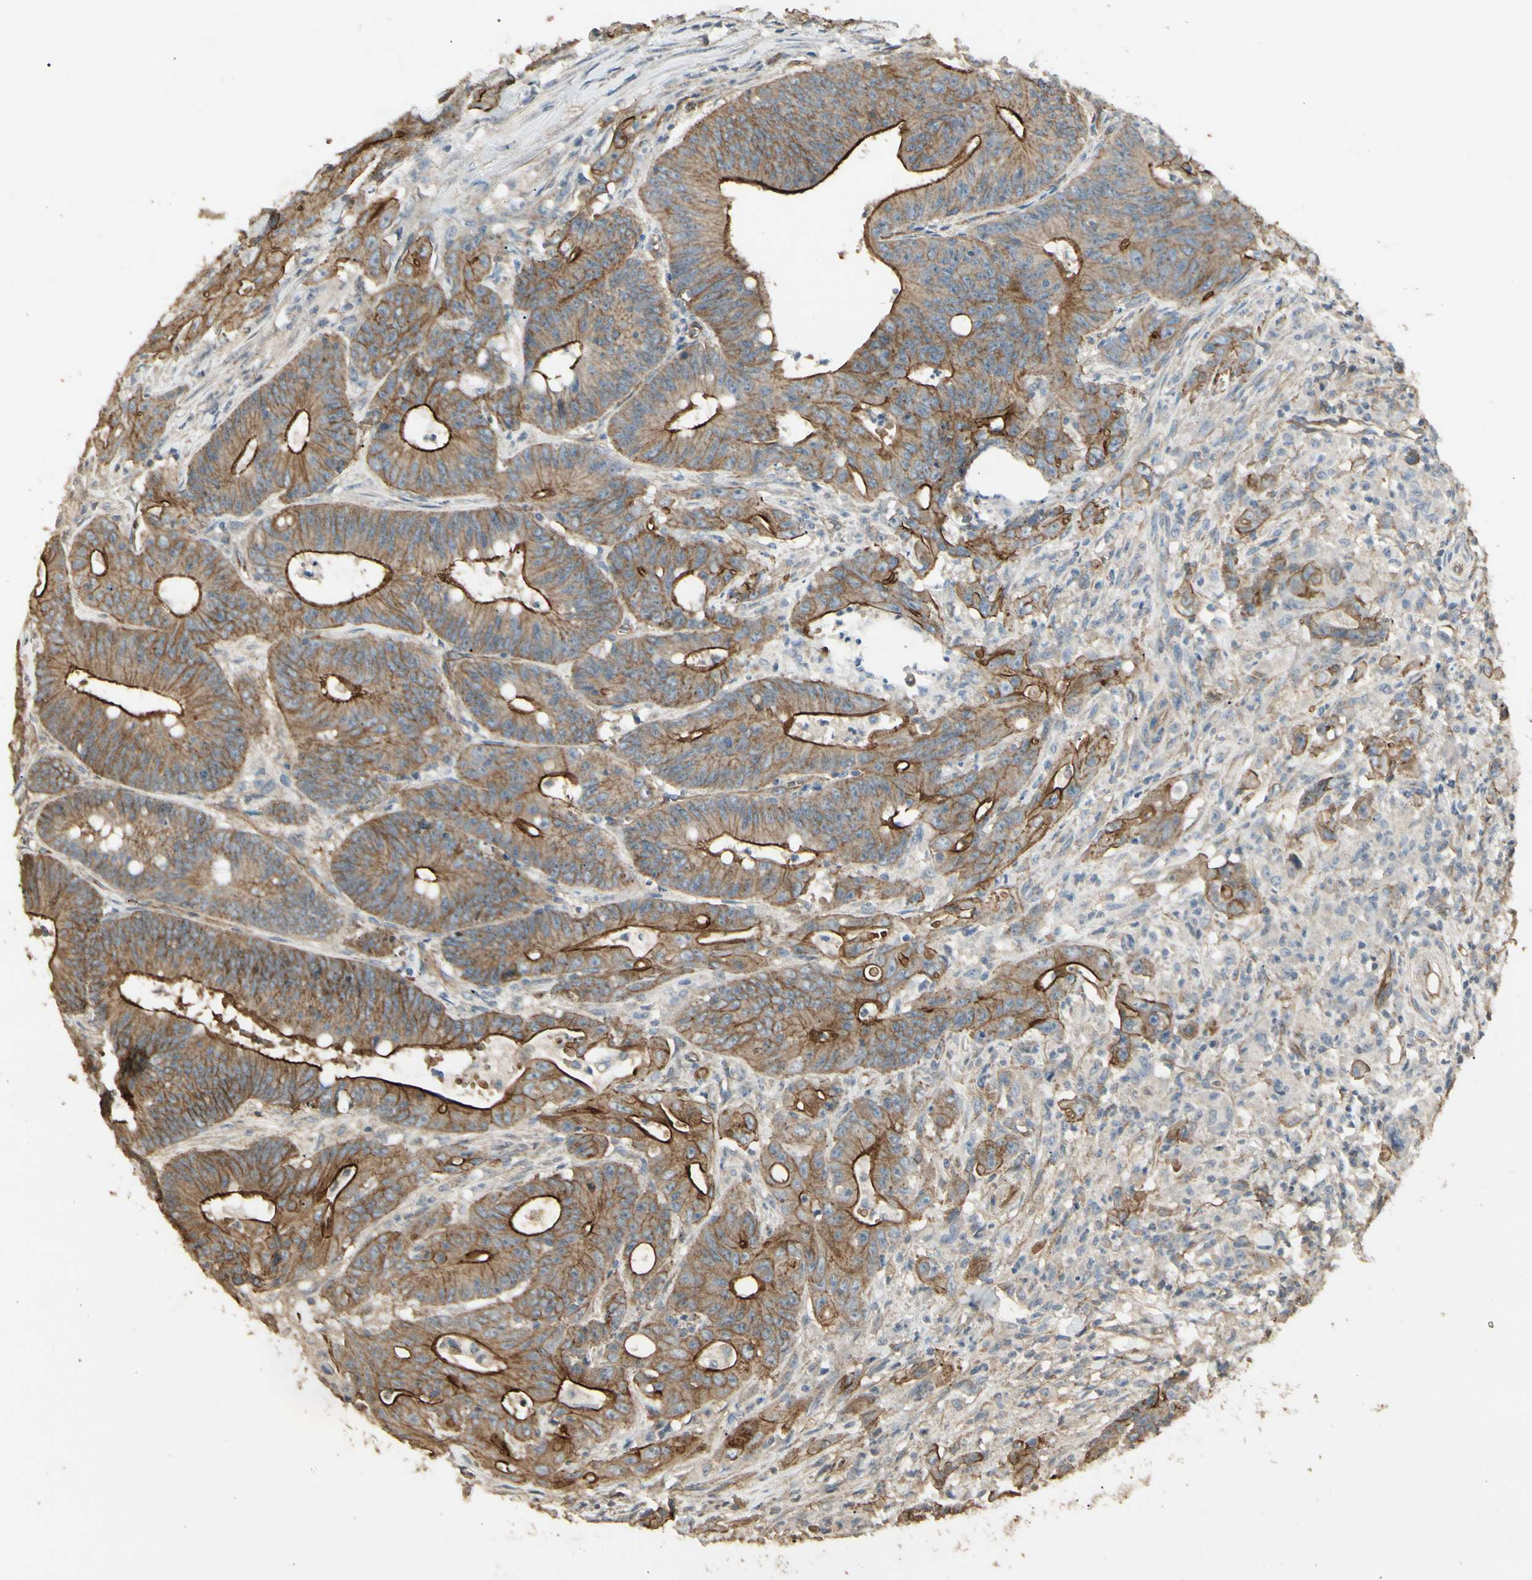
{"staining": {"intensity": "strong", "quantity": ">75%", "location": "cytoplasmic/membranous"}, "tissue": "colorectal cancer", "cell_type": "Tumor cells", "image_type": "cancer", "snomed": [{"axis": "morphology", "description": "Adenocarcinoma, NOS"}, {"axis": "topography", "description": "Colon"}], "caption": "Immunohistochemistry (IHC) photomicrograph of human adenocarcinoma (colorectal) stained for a protein (brown), which reveals high levels of strong cytoplasmic/membranous staining in about >75% of tumor cells.", "gene": "RNF180", "patient": {"sex": "male", "age": 45}}